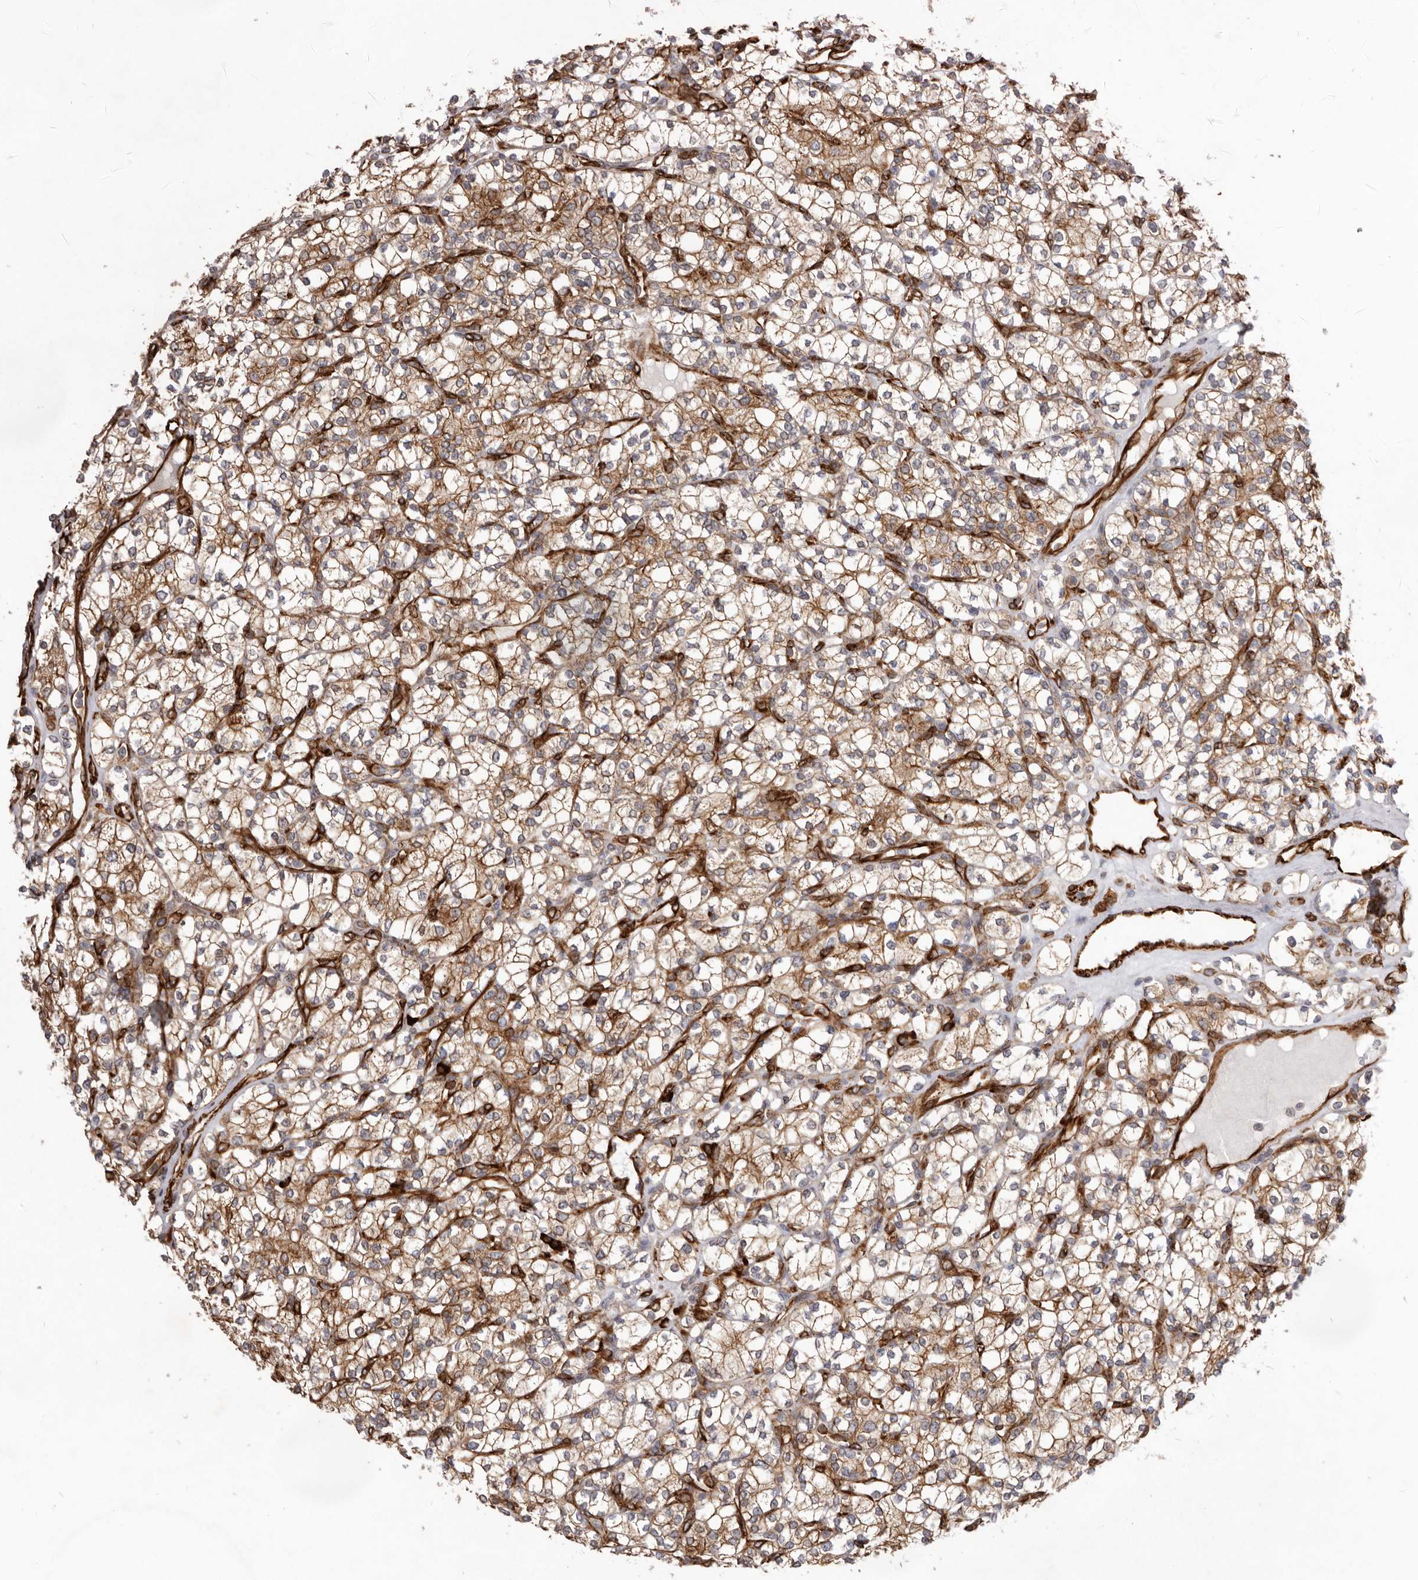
{"staining": {"intensity": "moderate", "quantity": ">75%", "location": "cytoplasmic/membranous"}, "tissue": "renal cancer", "cell_type": "Tumor cells", "image_type": "cancer", "snomed": [{"axis": "morphology", "description": "Adenocarcinoma, NOS"}, {"axis": "topography", "description": "Kidney"}], "caption": "Renal adenocarcinoma tissue displays moderate cytoplasmic/membranous positivity in approximately >75% of tumor cells", "gene": "WDTC1", "patient": {"sex": "male", "age": 77}}